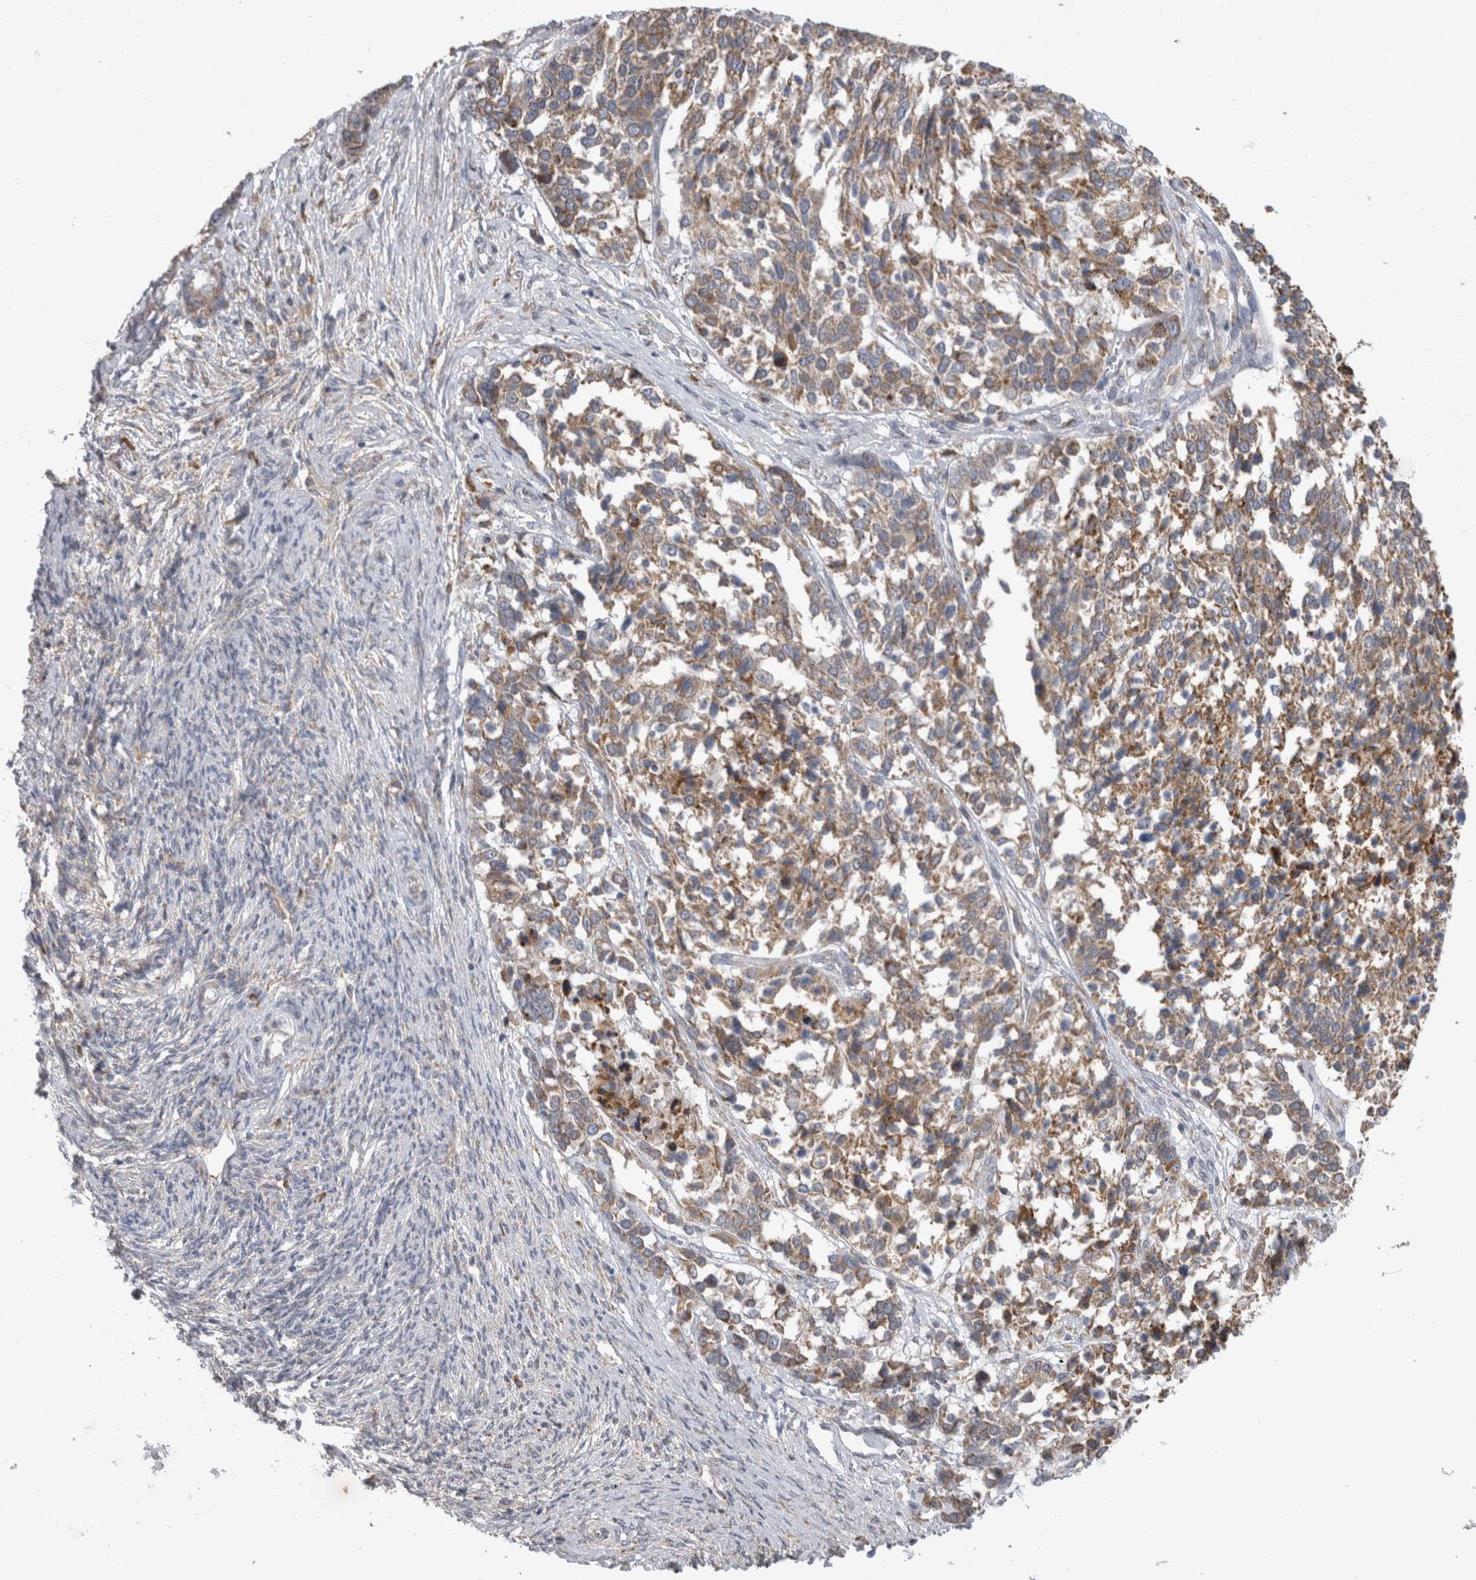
{"staining": {"intensity": "weak", "quantity": ">75%", "location": "cytoplasmic/membranous"}, "tissue": "ovarian cancer", "cell_type": "Tumor cells", "image_type": "cancer", "snomed": [{"axis": "morphology", "description": "Cystadenocarcinoma, serous, NOS"}, {"axis": "topography", "description": "Ovary"}], "caption": "Immunohistochemical staining of human serous cystadenocarcinoma (ovarian) exhibits low levels of weak cytoplasmic/membranous positivity in about >75% of tumor cells.", "gene": "ZNF341", "patient": {"sex": "female", "age": 44}}